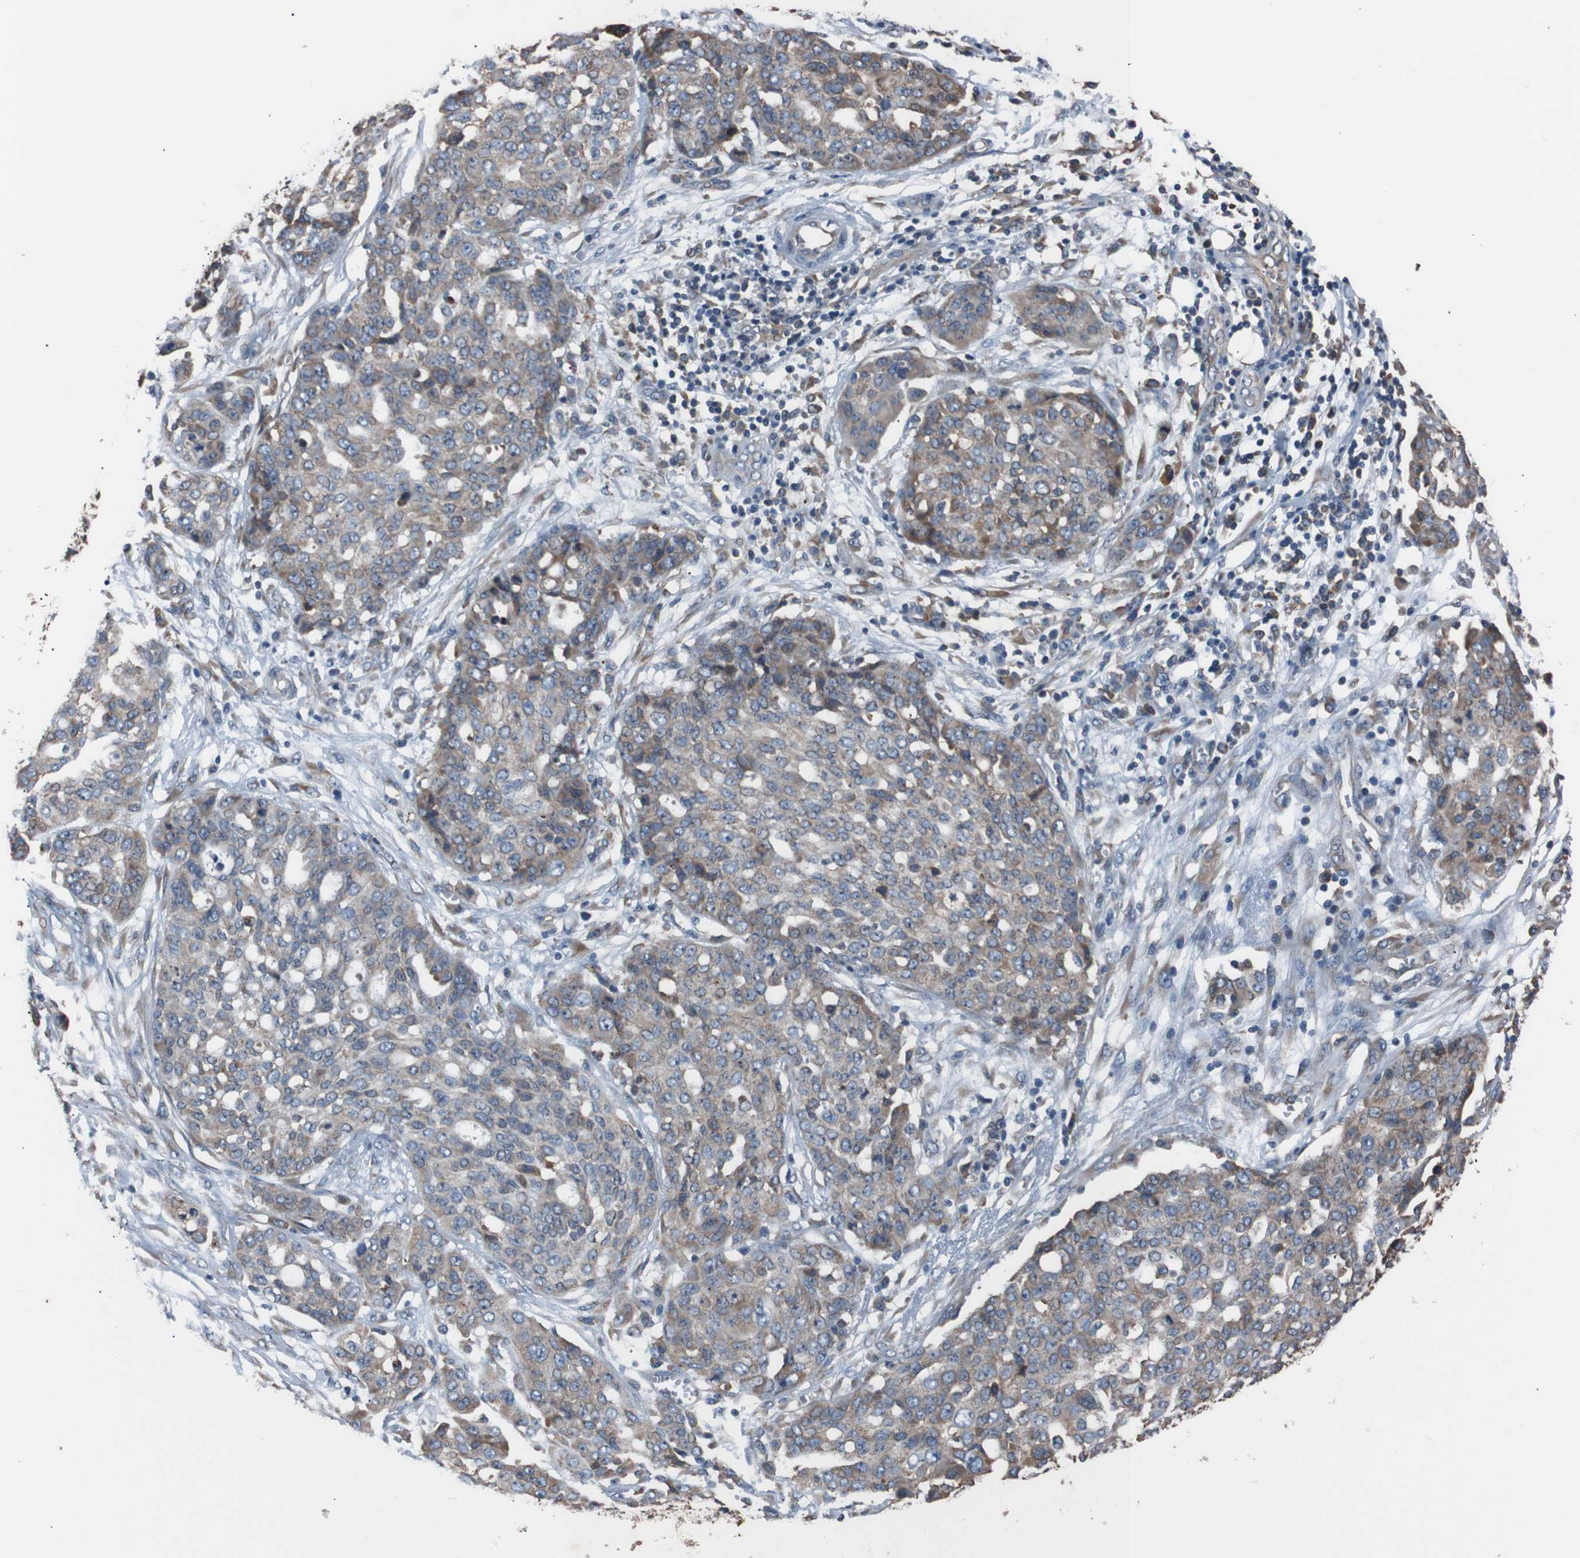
{"staining": {"intensity": "moderate", "quantity": ">75%", "location": "cytoplasmic/membranous"}, "tissue": "ovarian cancer", "cell_type": "Tumor cells", "image_type": "cancer", "snomed": [{"axis": "morphology", "description": "Cystadenocarcinoma, serous, NOS"}, {"axis": "topography", "description": "Soft tissue"}, {"axis": "topography", "description": "Ovary"}], "caption": "There is medium levels of moderate cytoplasmic/membranous positivity in tumor cells of ovarian serous cystadenocarcinoma, as demonstrated by immunohistochemical staining (brown color).", "gene": "SIGMAR1", "patient": {"sex": "female", "age": 57}}